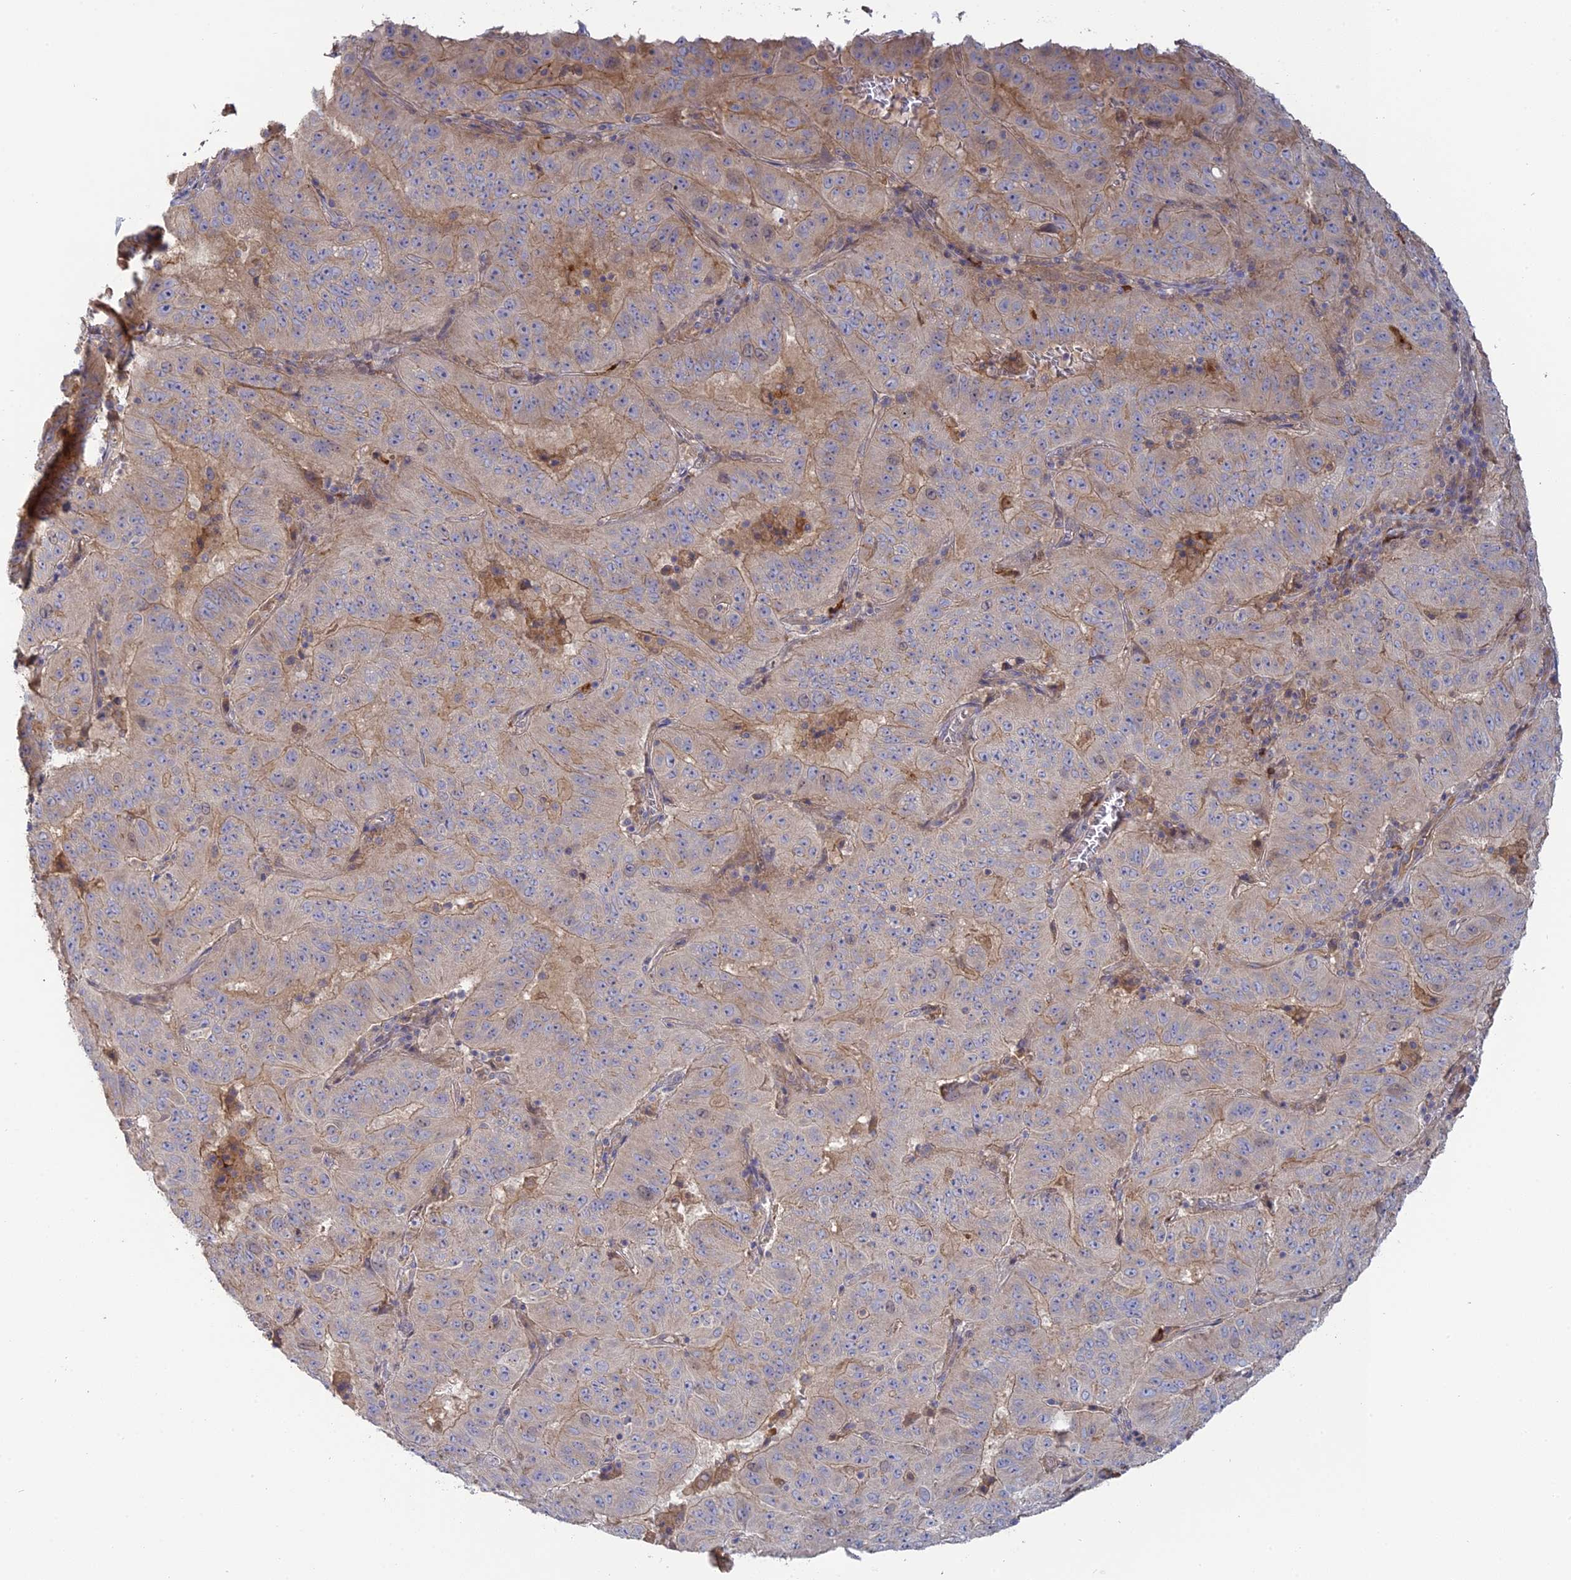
{"staining": {"intensity": "weak", "quantity": "25%-75%", "location": "cytoplasmic/membranous"}, "tissue": "pancreatic cancer", "cell_type": "Tumor cells", "image_type": "cancer", "snomed": [{"axis": "morphology", "description": "Adenocarcinoma, NOS"}, {"axis": "topography", "description": "Pancreas"}], "caption": "Immunohistochemical staining of human adenocarcinoma (pancreatic) demonstrates low levels of weak cytoplasmic/membranous protein expression in approximately 25%-75% of tumor cells.", "gene": "SFT2D2", "patient": {"sex": "male", "age": 63}}